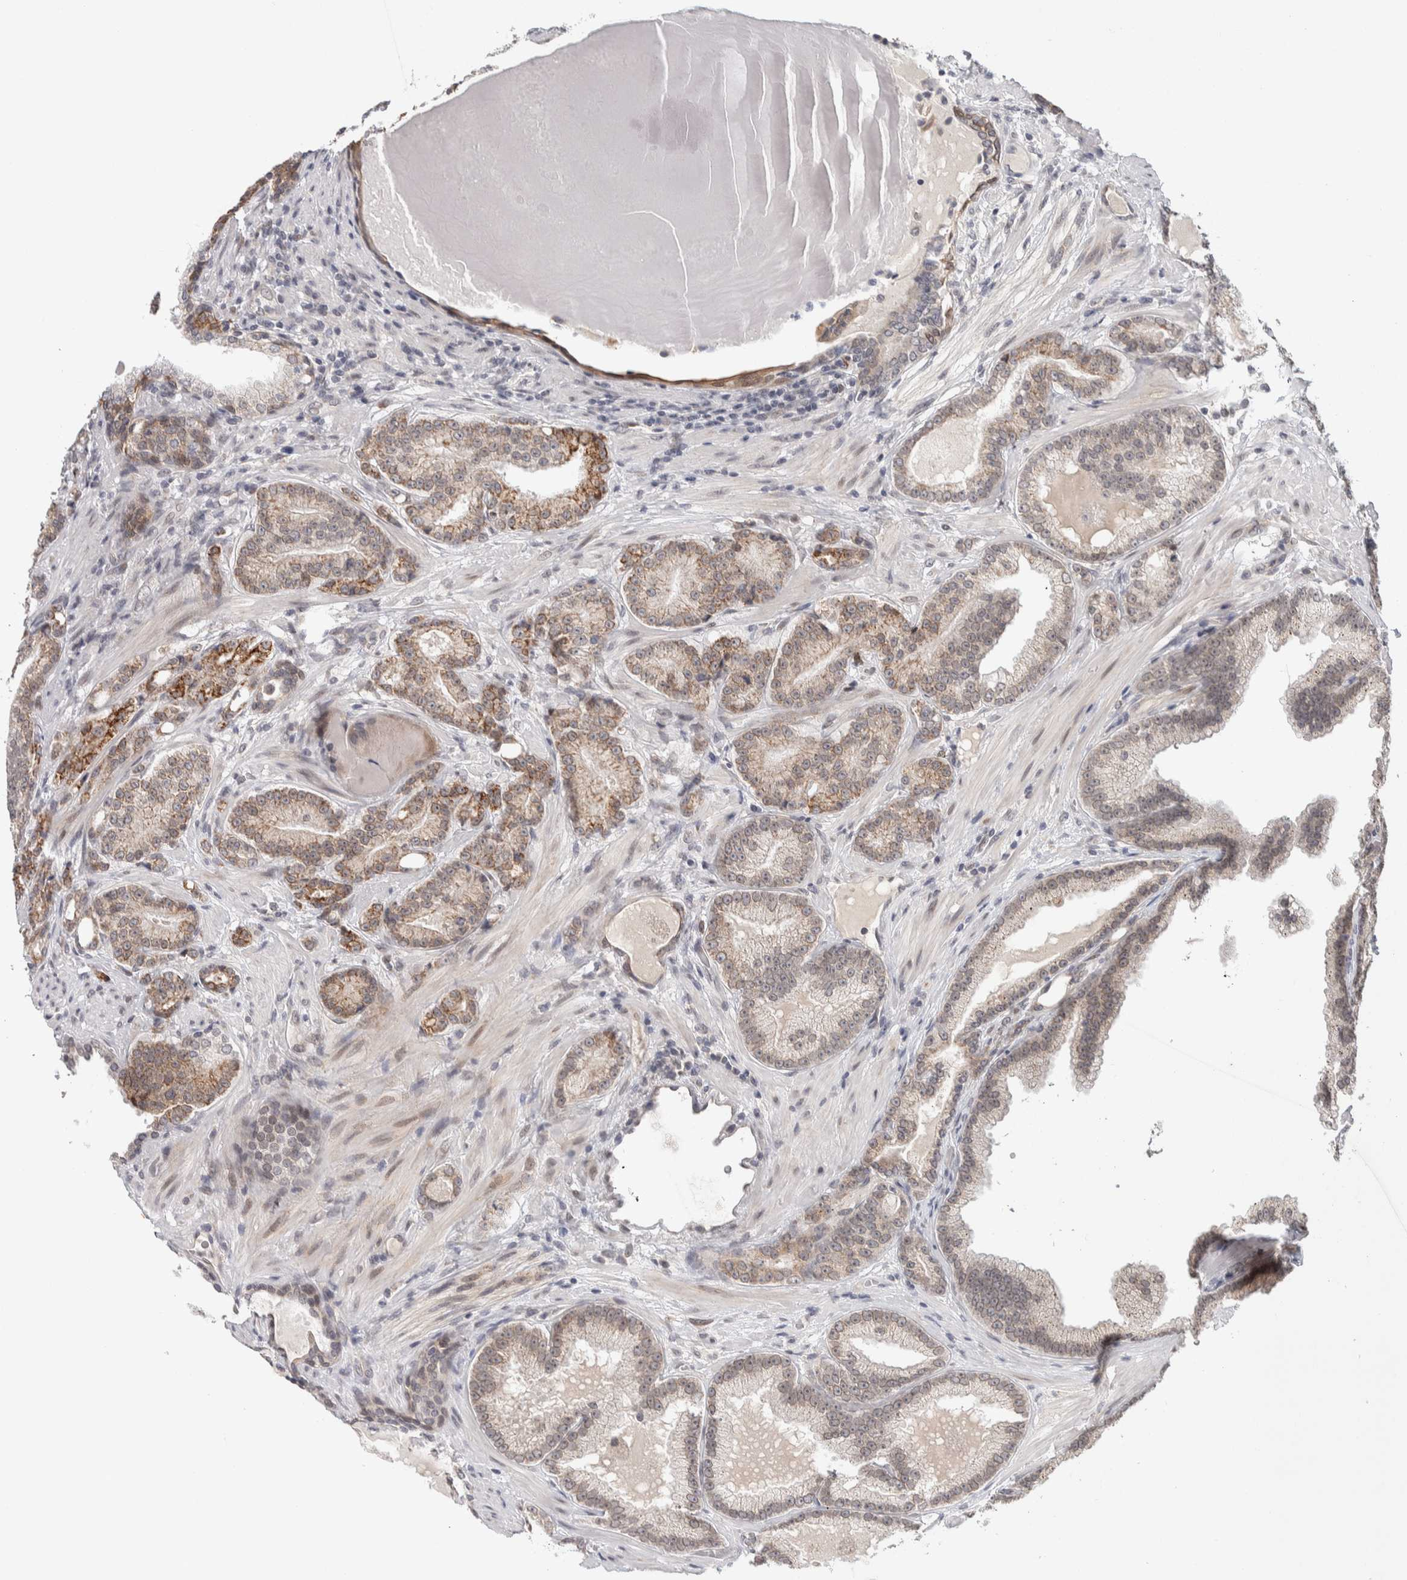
{"staining": {"intensity": "moderate", "quantity": "25%-75%", "location": "cytoplasmic/membranous,nuclear"}, "tissue": "prostate cancer", "cell_type": "Tumor cells", "image_type": "cancer", "snomed": [{"axis": "morphology", "description": "Adenocarcinoma, High grade"}, {"axis": "topography", "description": "Prostate"}], "caption": "Moderate cytoplasmic/membranous and nuclear protein positivity is appreciated in approximately 25%-75% of tumor cells in prostate adenocarcinoma (high-grade).", "gene": "CRAT", "patient": {"sex": "male", "age": 61}}